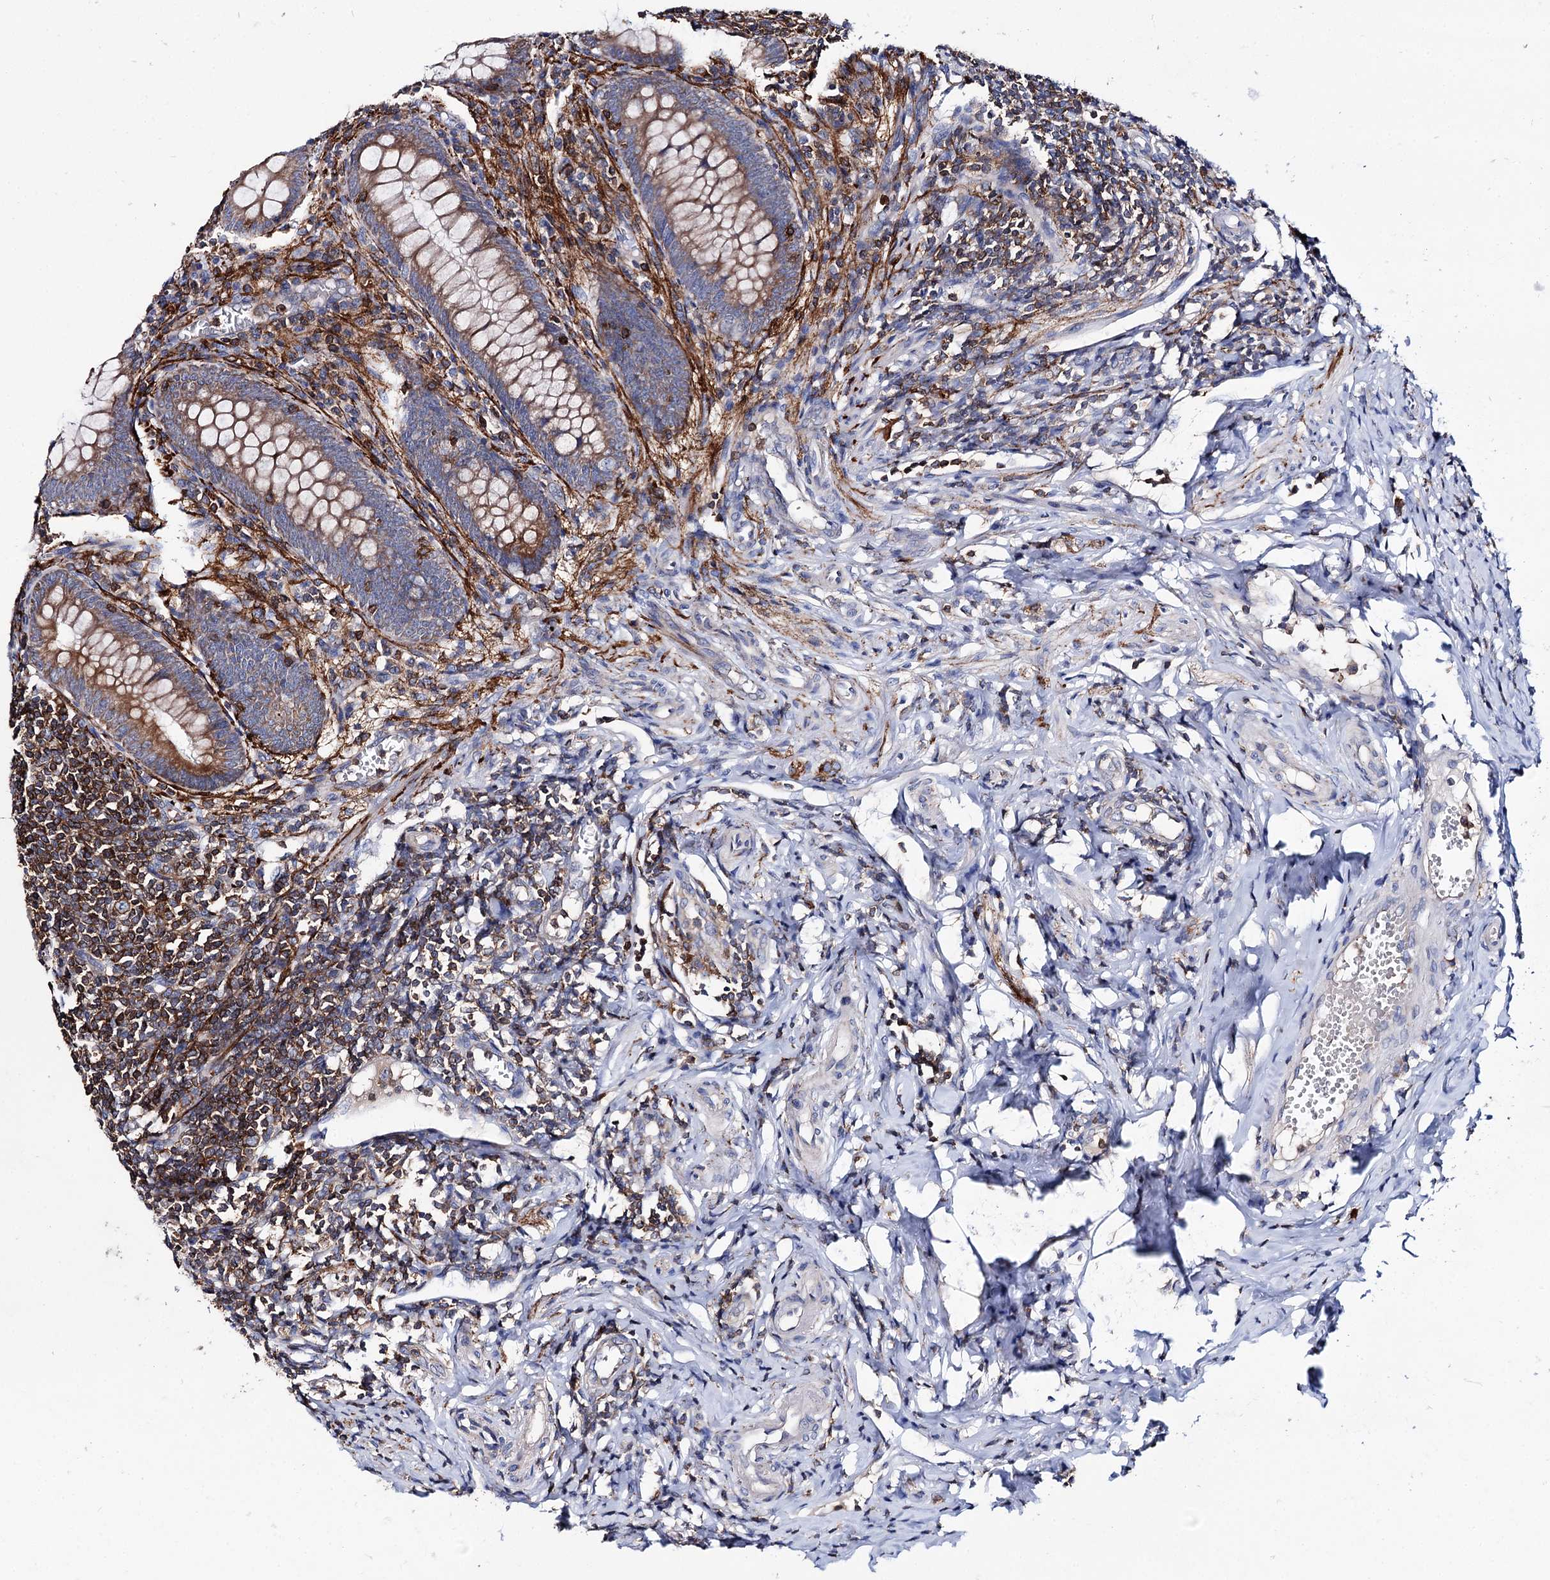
{"staining": {"intensity": "moderate", "quantity": ">75%", "location": "cytoplasmic/membranous"}, "tissue": "appendix", "cell_type": "Glandular cells", "image_type": "normal", "snomed": [{"axis": "morphology", "description": "Normal tissue, NOS"}, {"axis": "topography", "description": "Appendix"}], "caption": "The micrograph displays staining of unremarkable appendix, revealing moderate cytoplasmic/membranous protein positivity (brown color) within glandular cells.", "gene": "UBASH3B", "patient": {"sex": "female", "age": 33}}